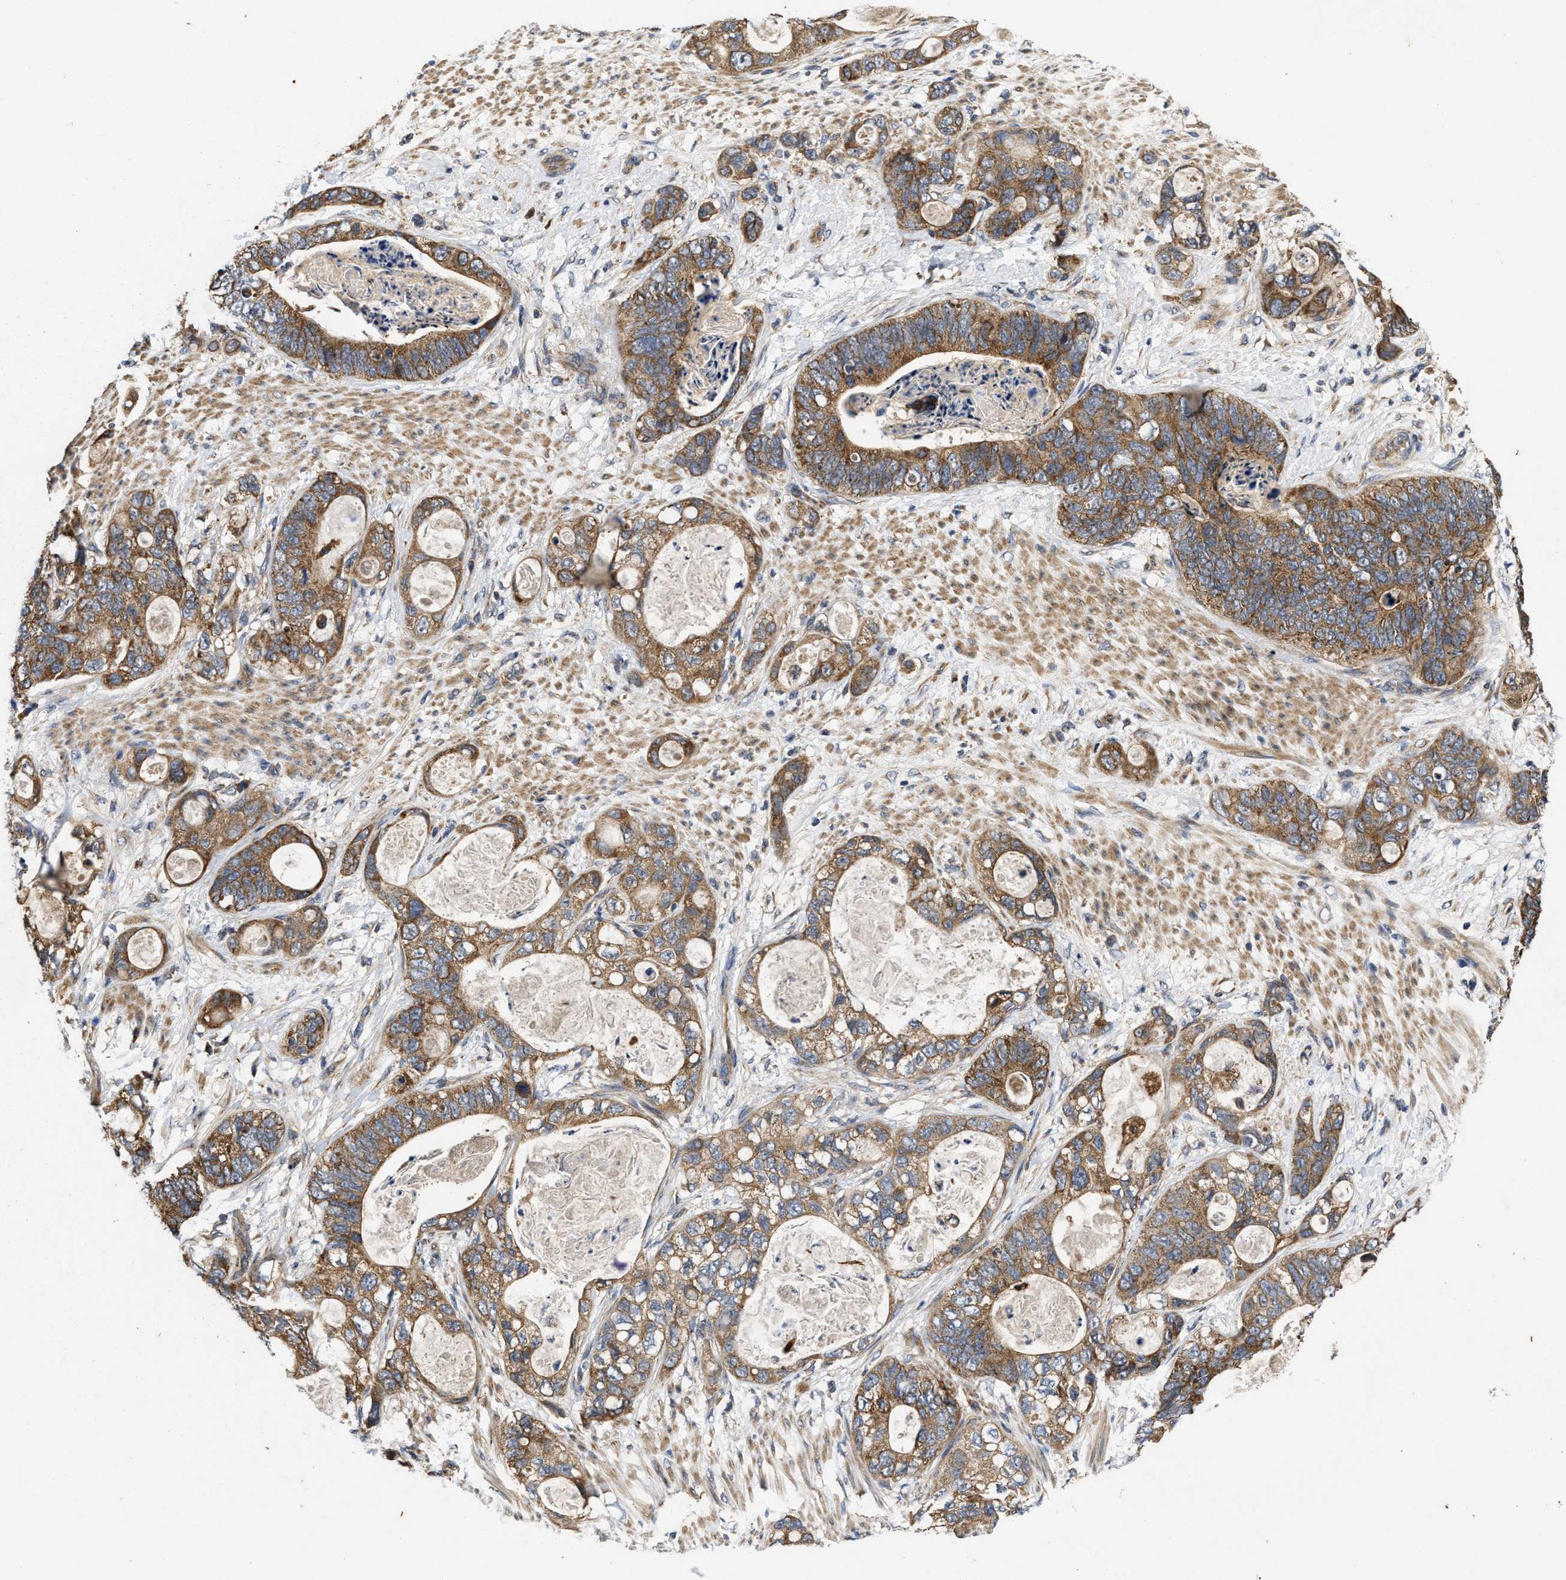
{"staining": {"intensity": "moderate", "quantity": ">75%", "location": "cytoplasmic/membranous"}, "tissue": "stomach cancer", "cell_type": "Tumor cells", "image_type": "cancer", "snomed": [{"axis": "morphology", "description": "Normal tissue, NOS"}, {"axis": "morphology", "description": "Adenocarcinoma, NOS"}, {"axis": "topography", "description": "Stomach"}], "caption": "Immunohistochemical staining of adenocarcinoma (stomach) reveals moderate cytoplasmic/membranous protein expression in approximately >75% of tumor cells.", "gene": "EFNA4", "patient": {"sex": "female", "age": 89}}